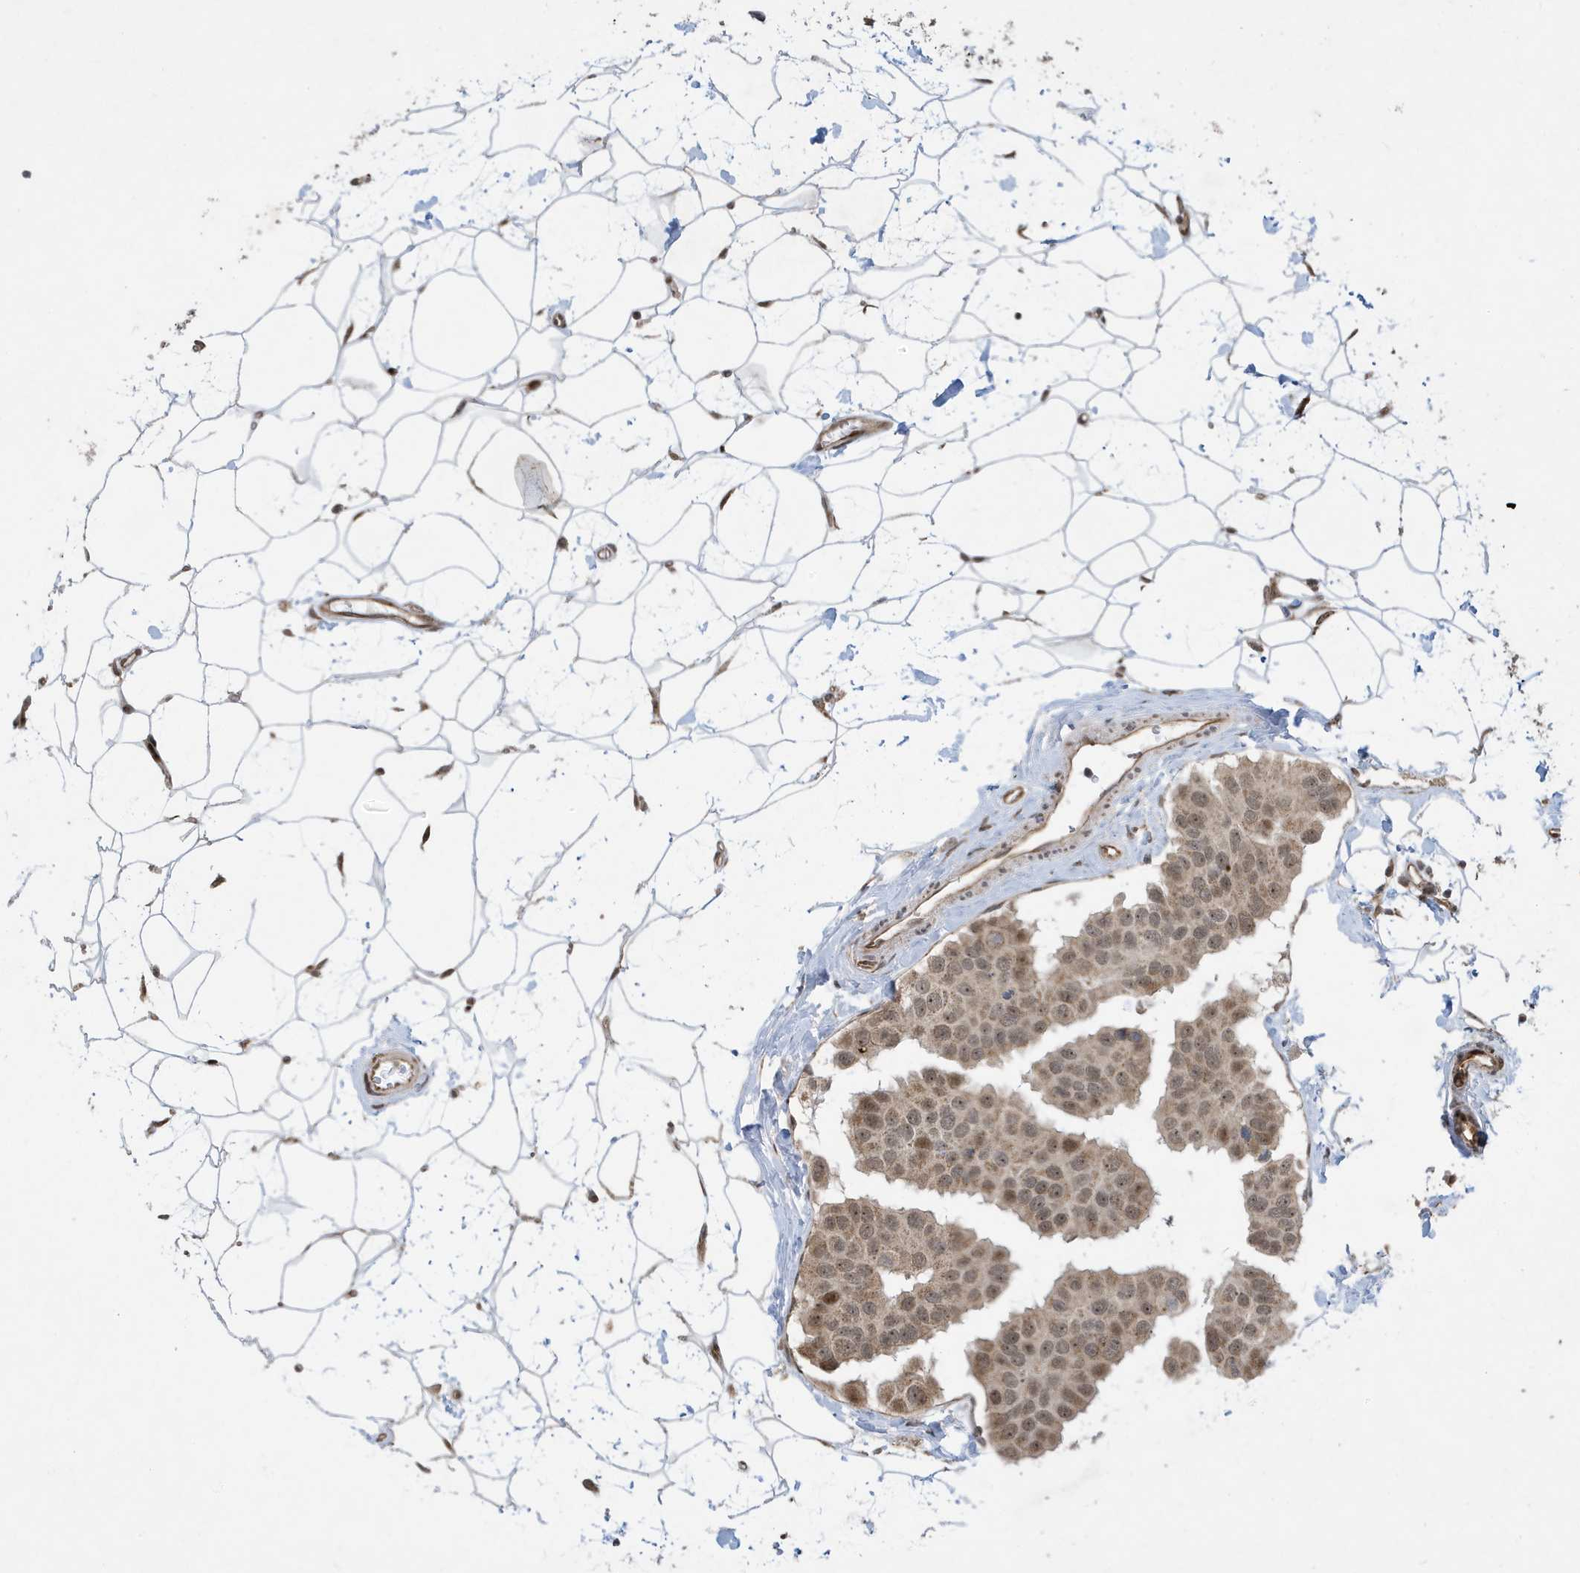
{"staining": {"intensity": "moderate", "quantity": ">75%", "location": "cytoplasmic/membranous,nuclear"}, "tissue": "breast cancer", "cell_type": "Tumor cells", "image_type": "cancer", "snomed": [{"axis": "morphology", "description": "Normal tissue, NOS"}, {"axis": "morphology", "description": "Duct carcinoma"}, {"axis": "topography", "description": "Breast"}], "caption": "The micrograph shows immunohistochemical staining of breast cancer (invasive ductal carcinoma). There is moderate cytoplasmic/membranous and nuclear staining is present in approximately >75% of tumor cells.", "gene": "FAM9B", "patient": {"sex": "female", "age": 39}}